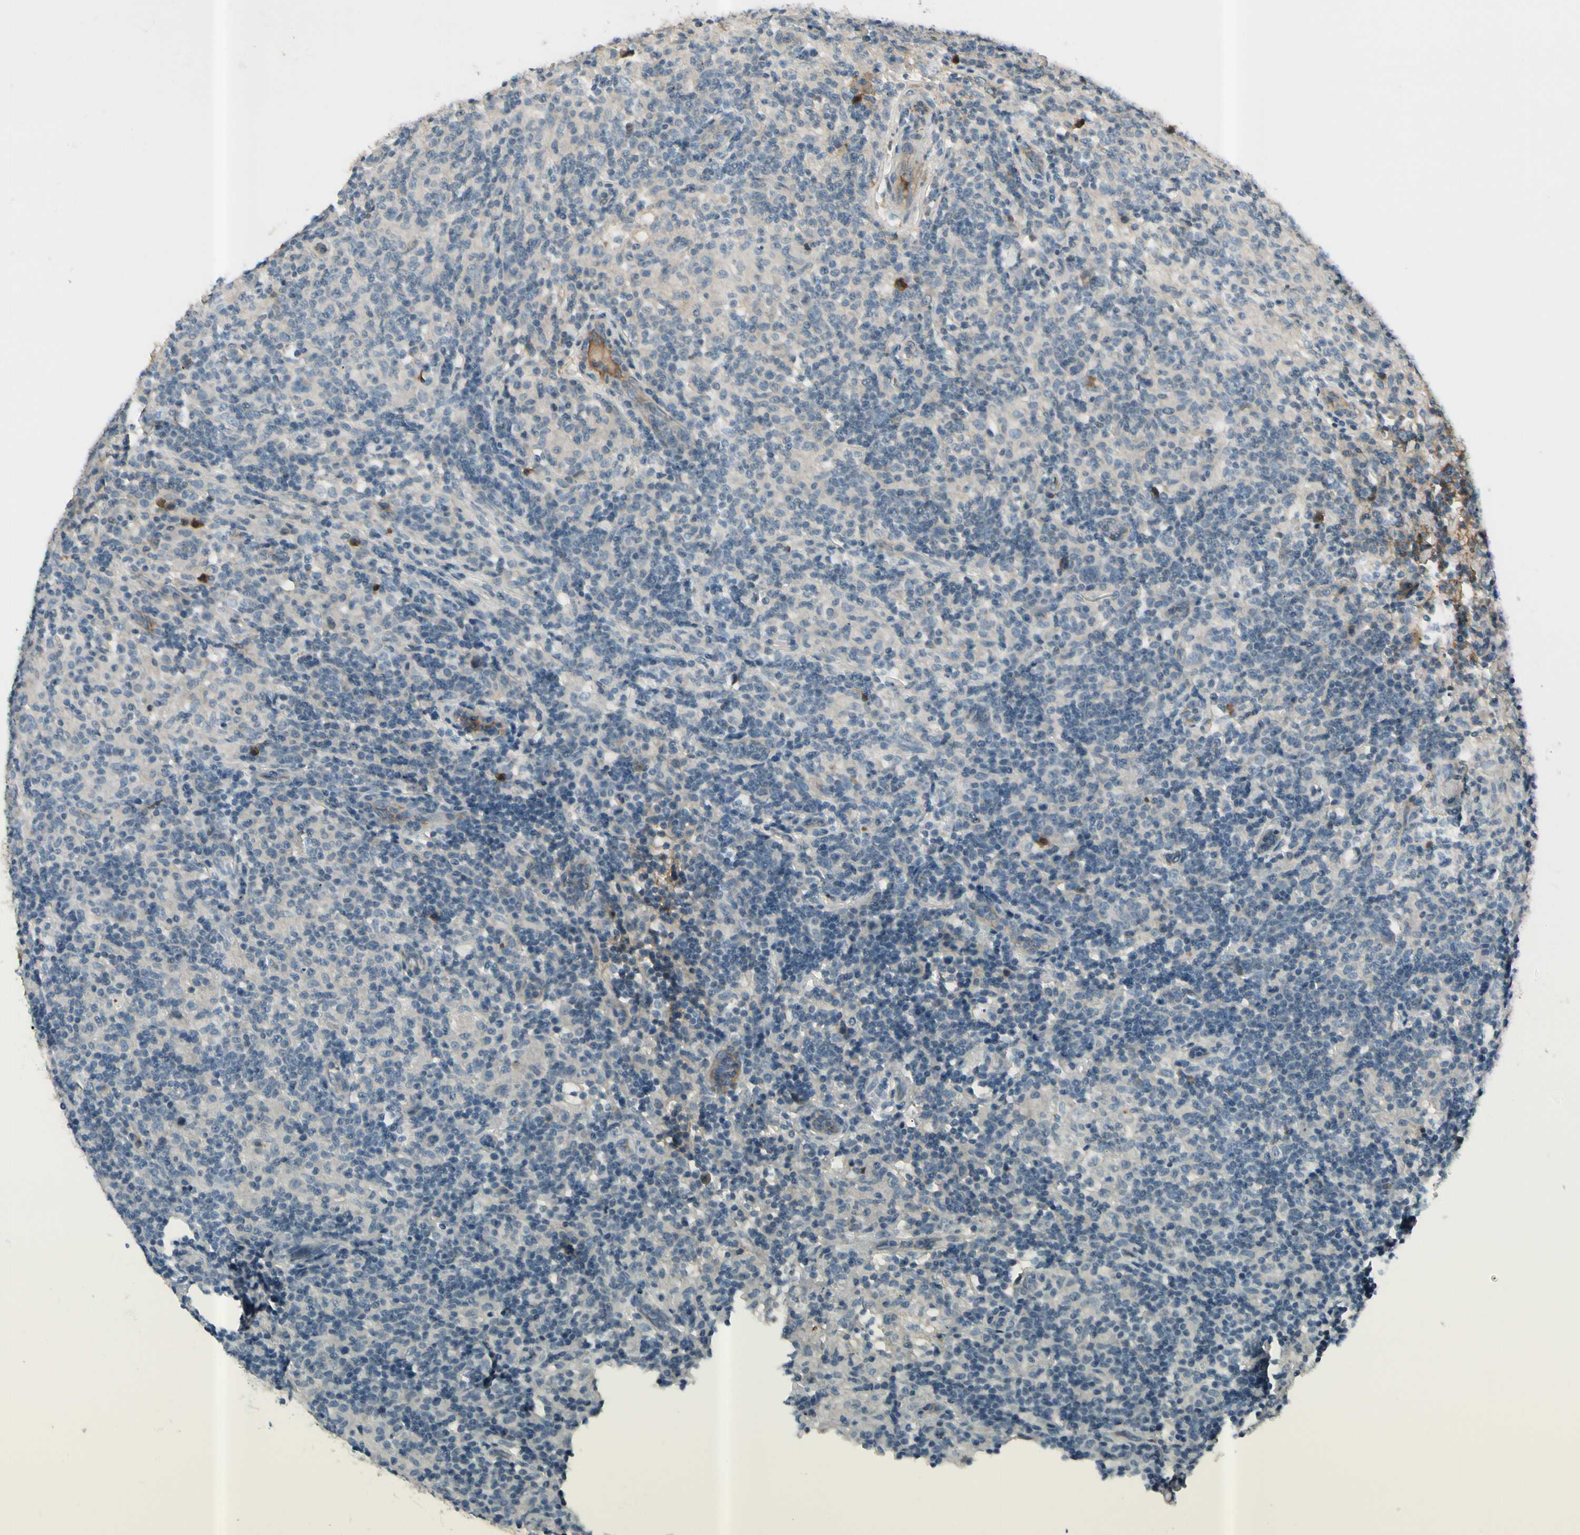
{"staining": {"intensity": "weak", "quantity": "<25%", "location": "cytoplasmic/membranous"}, "tissue": "lymphoma", "cell_type": "Tumor cells", "image_type": "cancer", "snomed": [{"axis": "morphology", "description": "Hodgkin's disease, NOS"}, {"axis": "topography", "description": "Lymph node"}], "caption": "The immunohistochemistry histopathology image has no significant expression in tumor cells of lymphoma tissue.", "gene": "ICAM5", "patient": {"sex": "male", "age": 70}}